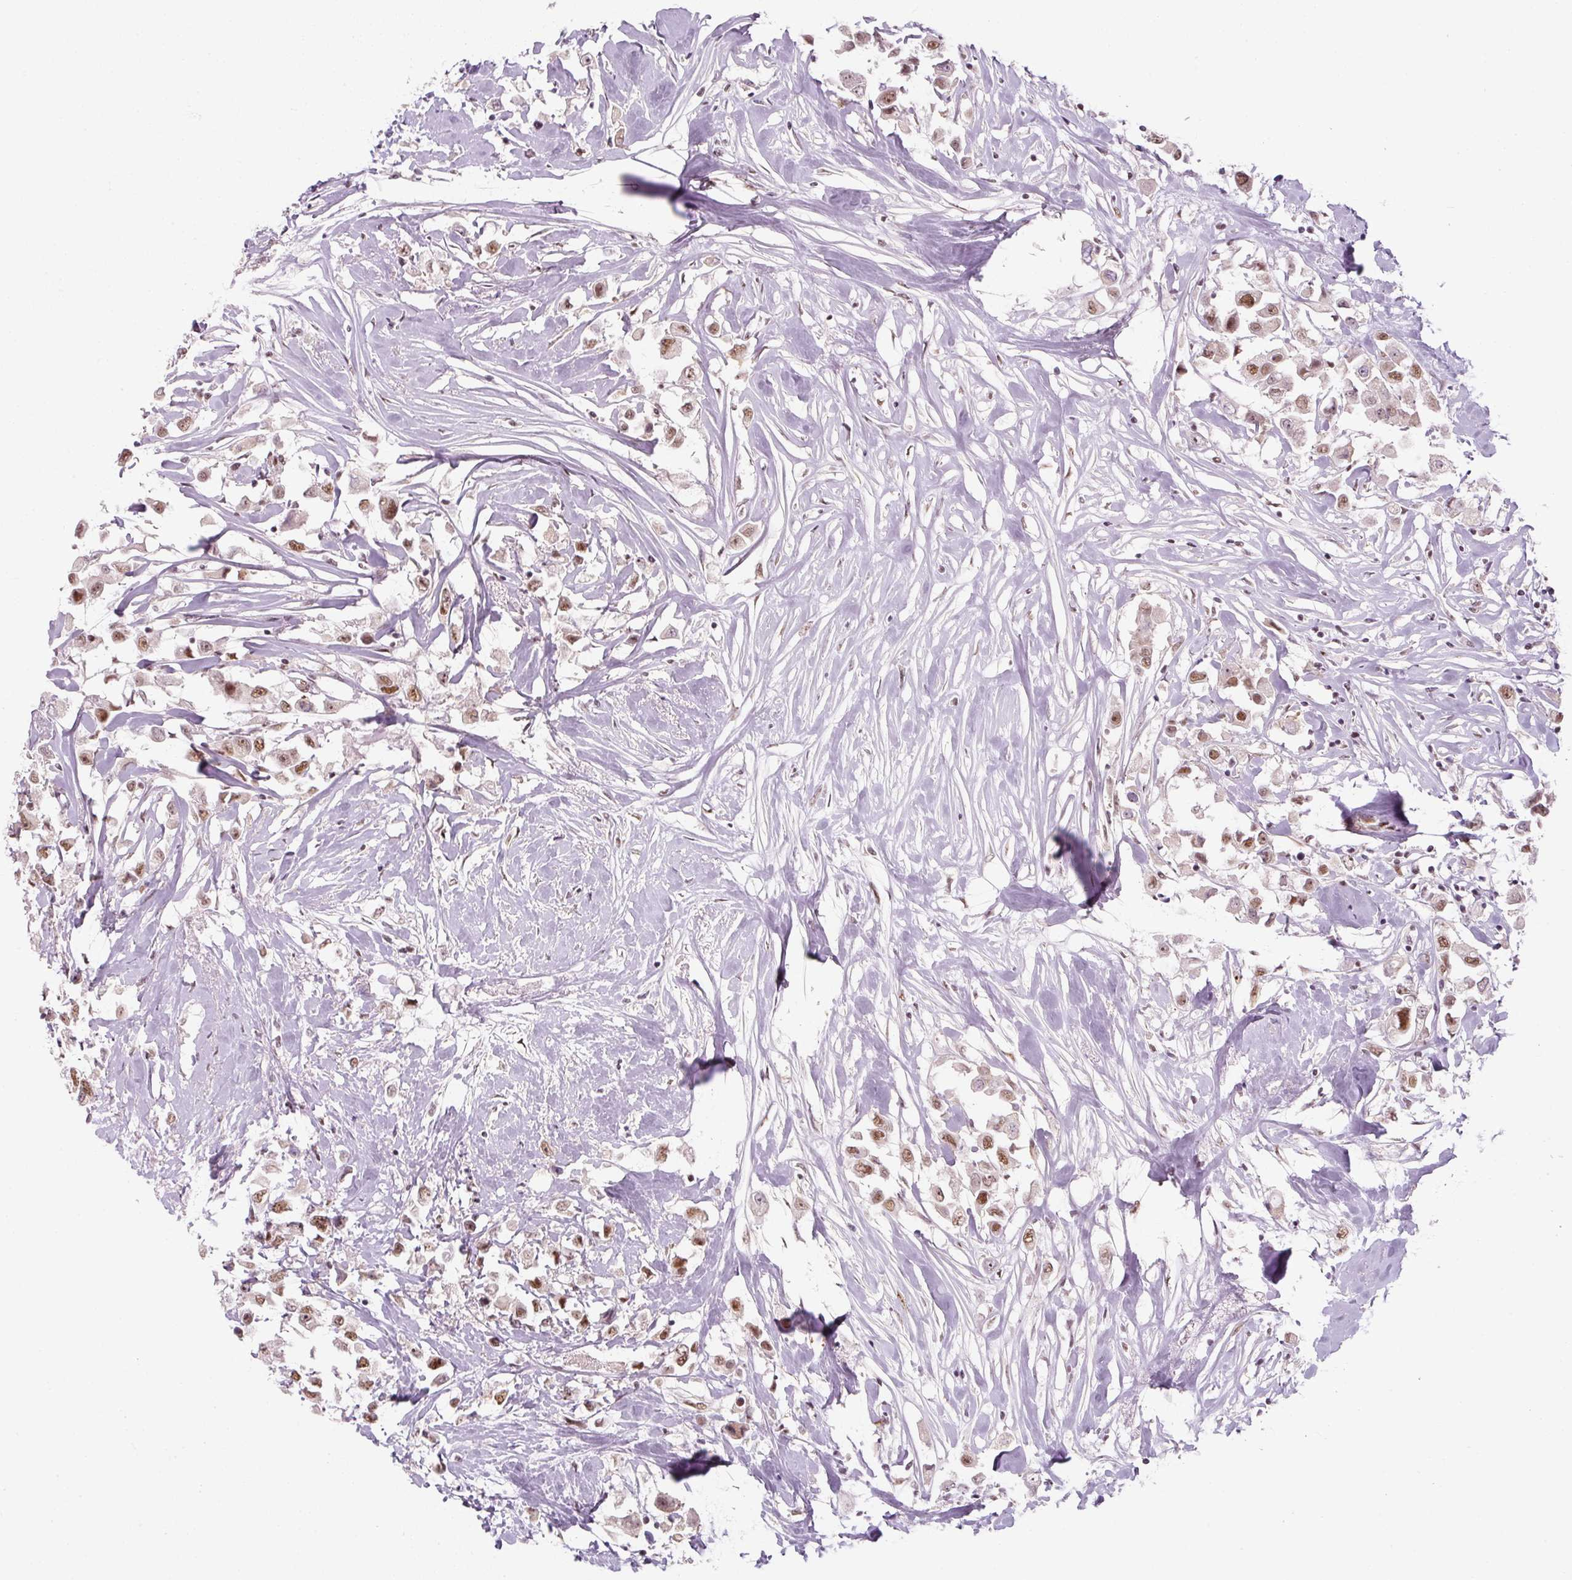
{"staining": {"intensity": "moderate", "quantity": ">75%", "location": "nuclear"}, "tissue": "breast cancer", "cell_type": "Tumor cells", "image_type": "cancer", "snomed": [{"axis": "morphology", "description": "Duct carcinoma"}, {"axis": "topography", "description": "Breast"}], "caption": "Moderate nuclear staining is appreciated in about >75% of tumor cells in breast cancer (infiltrating ductal carcinoma). The staining was performed using DAB, with brown indicating positive protein expression. Nuclei are stained blue with hematoxylin.", "gene": "U2AF2", "patient": {"sex": "female", "age": 61}}